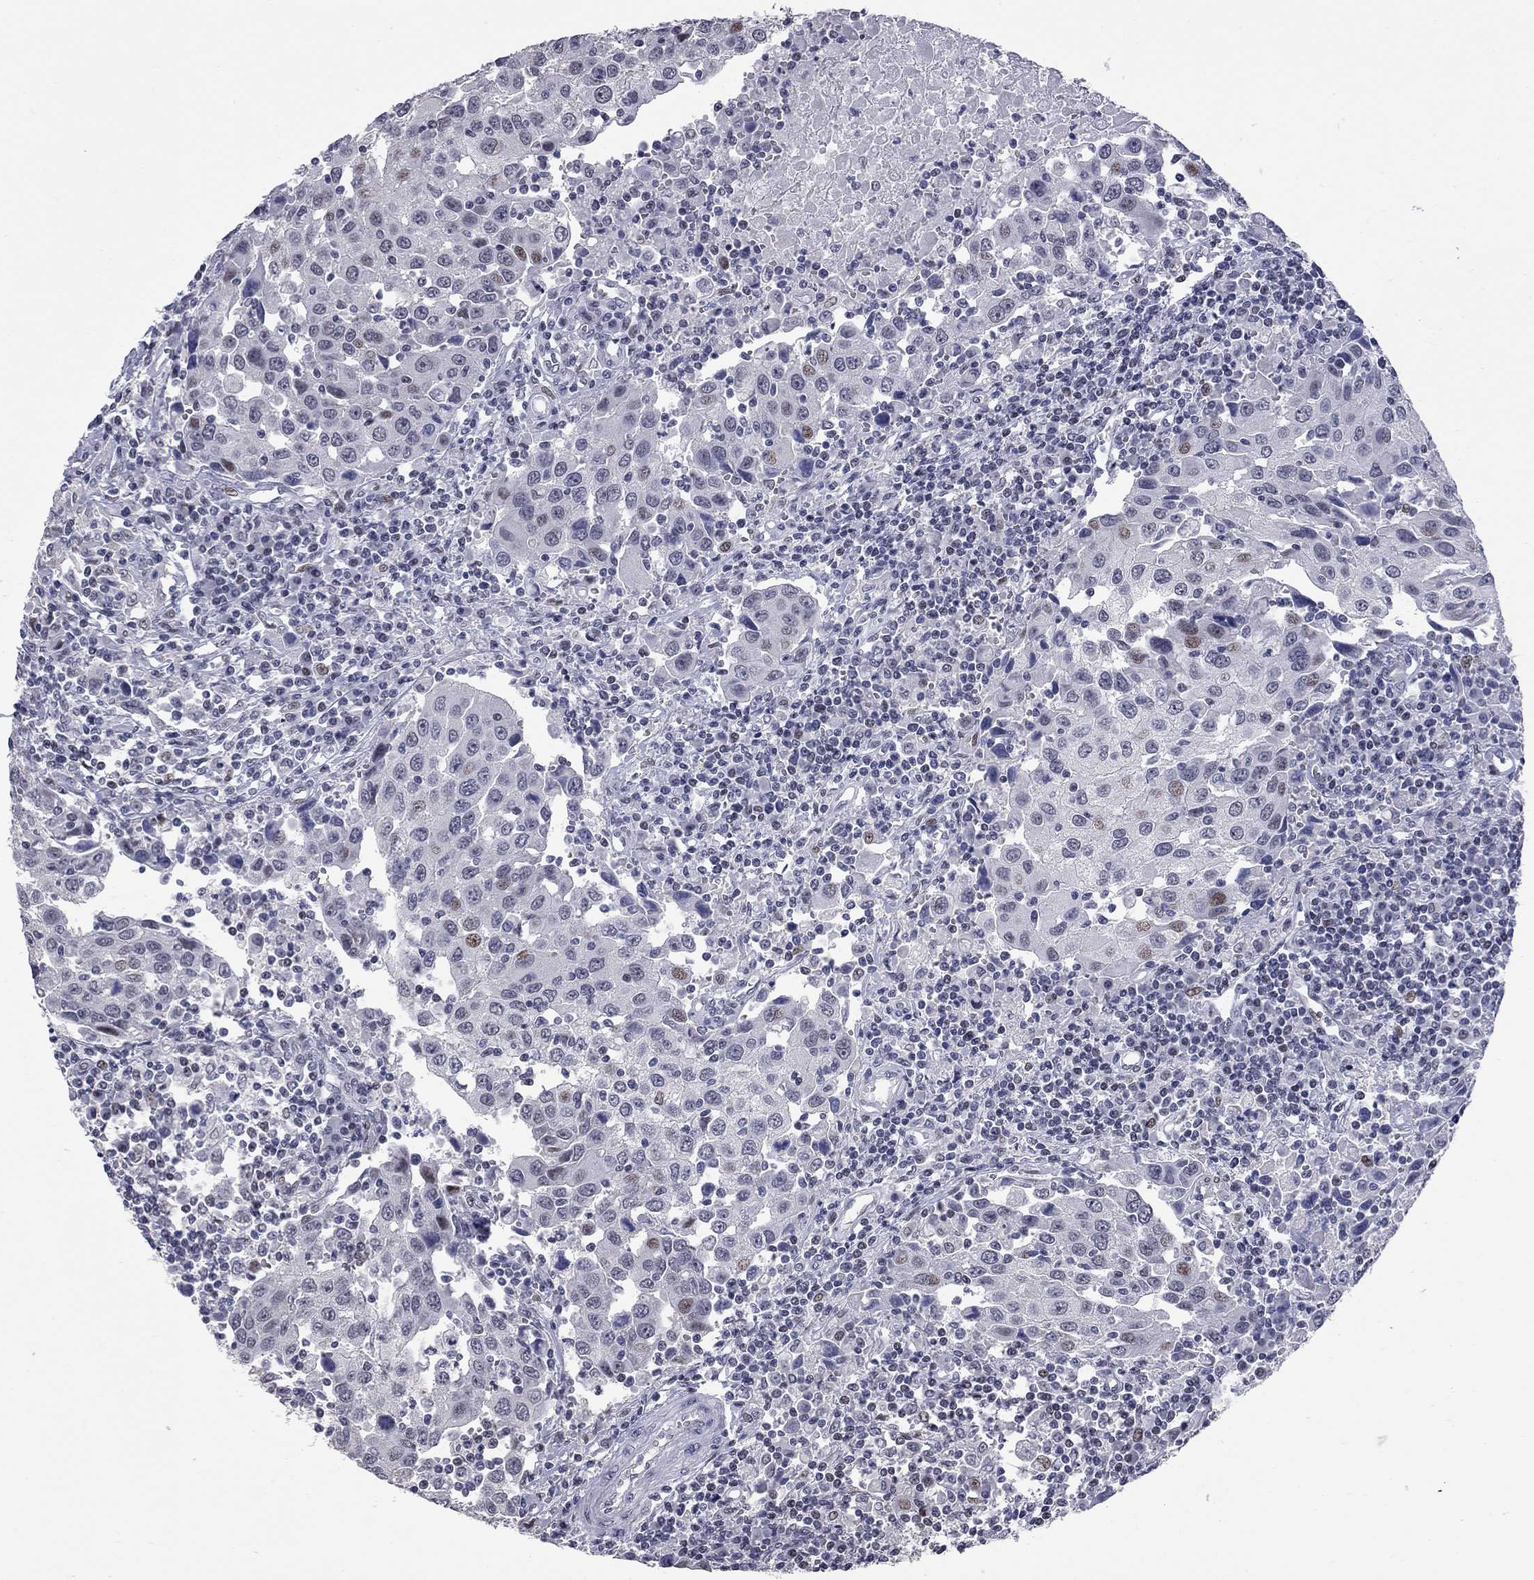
{"staining": {"intensity": "weak", "quantity": "<25%", "location": "nuclear"}, "tissue": "urothelial cancer", "cell_type": "Tumor cells", "image_type": "cancer", "snomed": [{"axis": "morphology", "description": "Urothelial carcinoma, High grade"}, {"axis": "topography", "description": "Urinary bladder"}], "caption": "Urothelial cancer was stained to show a protein in brown. There is no significant expression in tumor cells.", "gene": "ZNF154", "patient": {"sex": "female", "age": 85}}